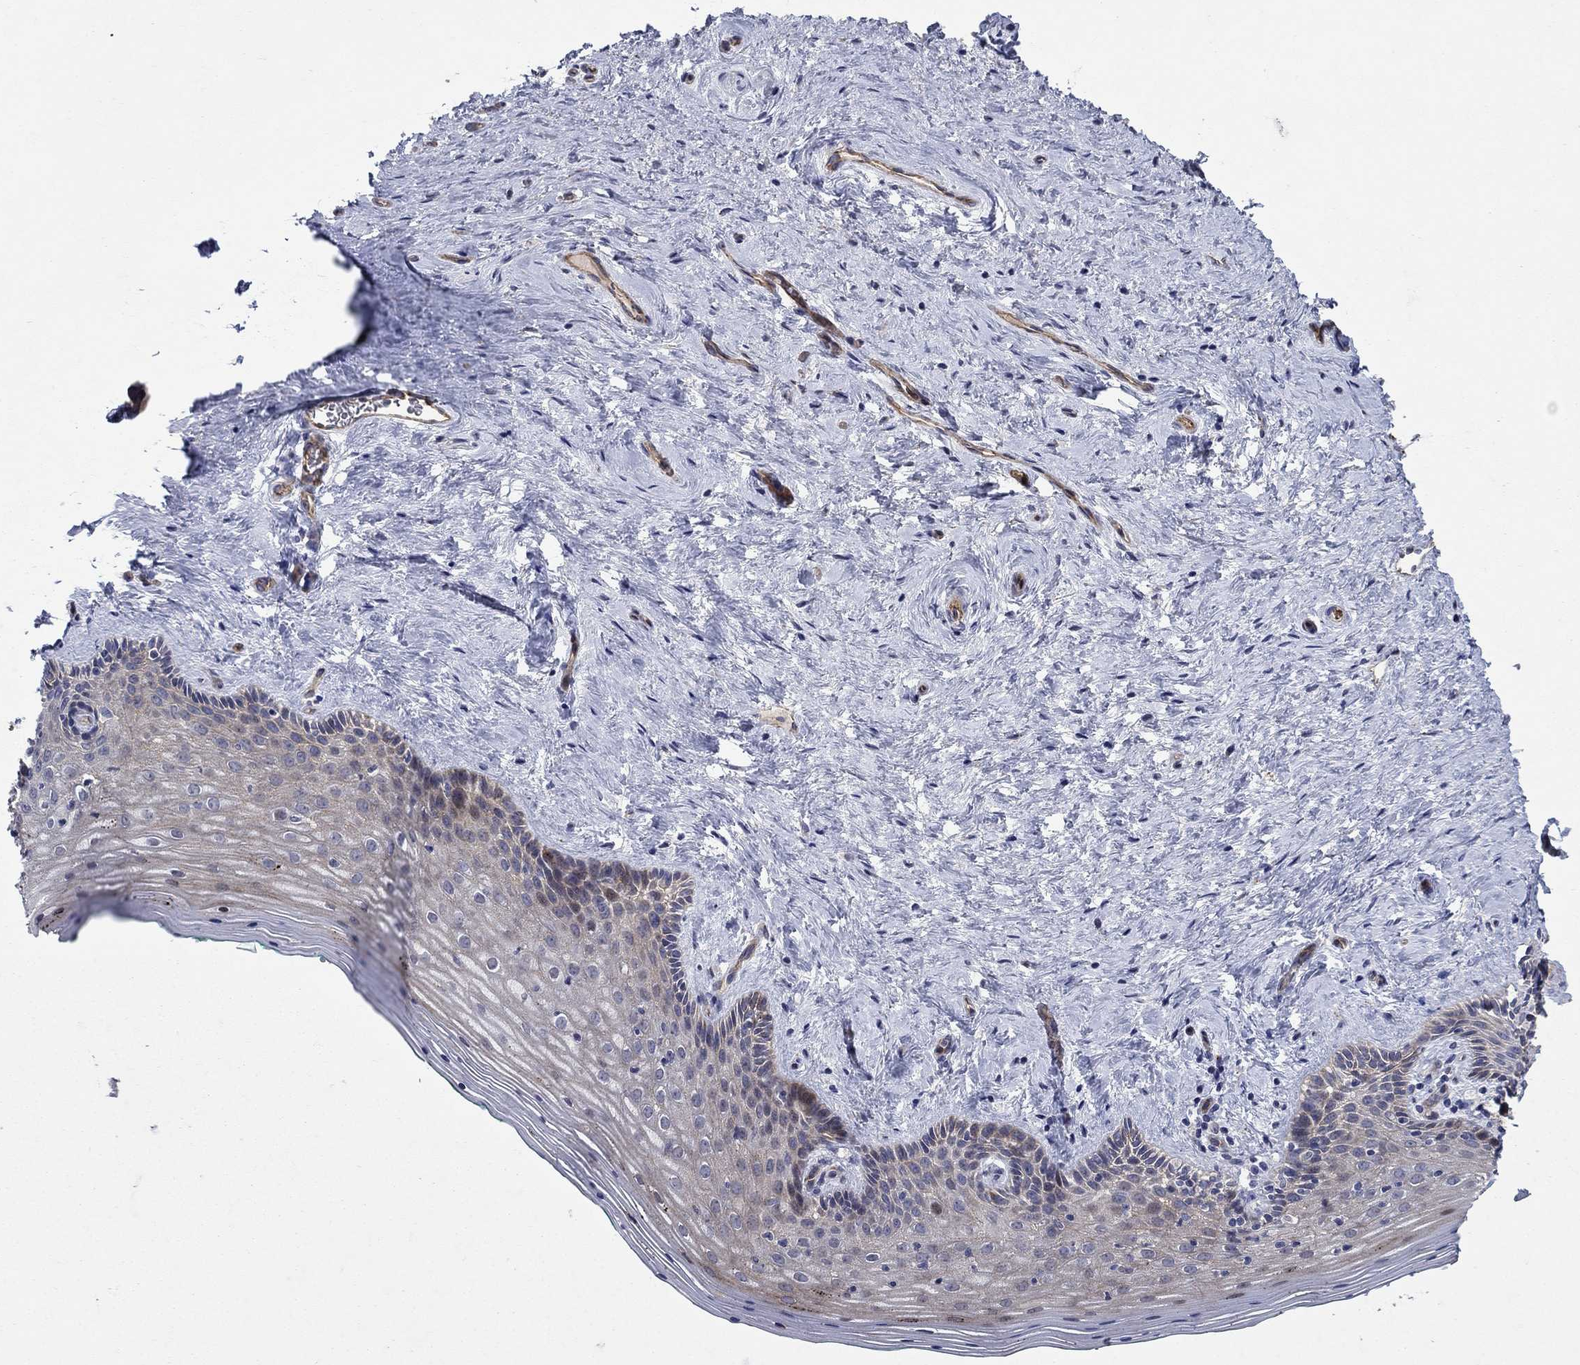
{"staining": {"intensity": "strong", "quantity": "<25%", "location": "cytoplasmic/membranous"}, "tissue": "vagina", "cell_type": "Squamous epithelial cells", "image_type": "normal", "snomed": [{"axis": "morphology", "description": "Normal tissue, NOS"}, {"axis": "topography", "description": "Vagina"}], "caption": "Normal vagina shows strong cytoplasmic/membranous staining in approximately <25% of squamous epithelial cells, visualized by immunohistochemistry. The staining was performed using DAB to visualize the protein expression in brown, while the nuclei were stained in blue with hematoxylin (Magnification: 20x).", "gene": "SLC7A1", "patient": {"sex": "female", "age": 45}}